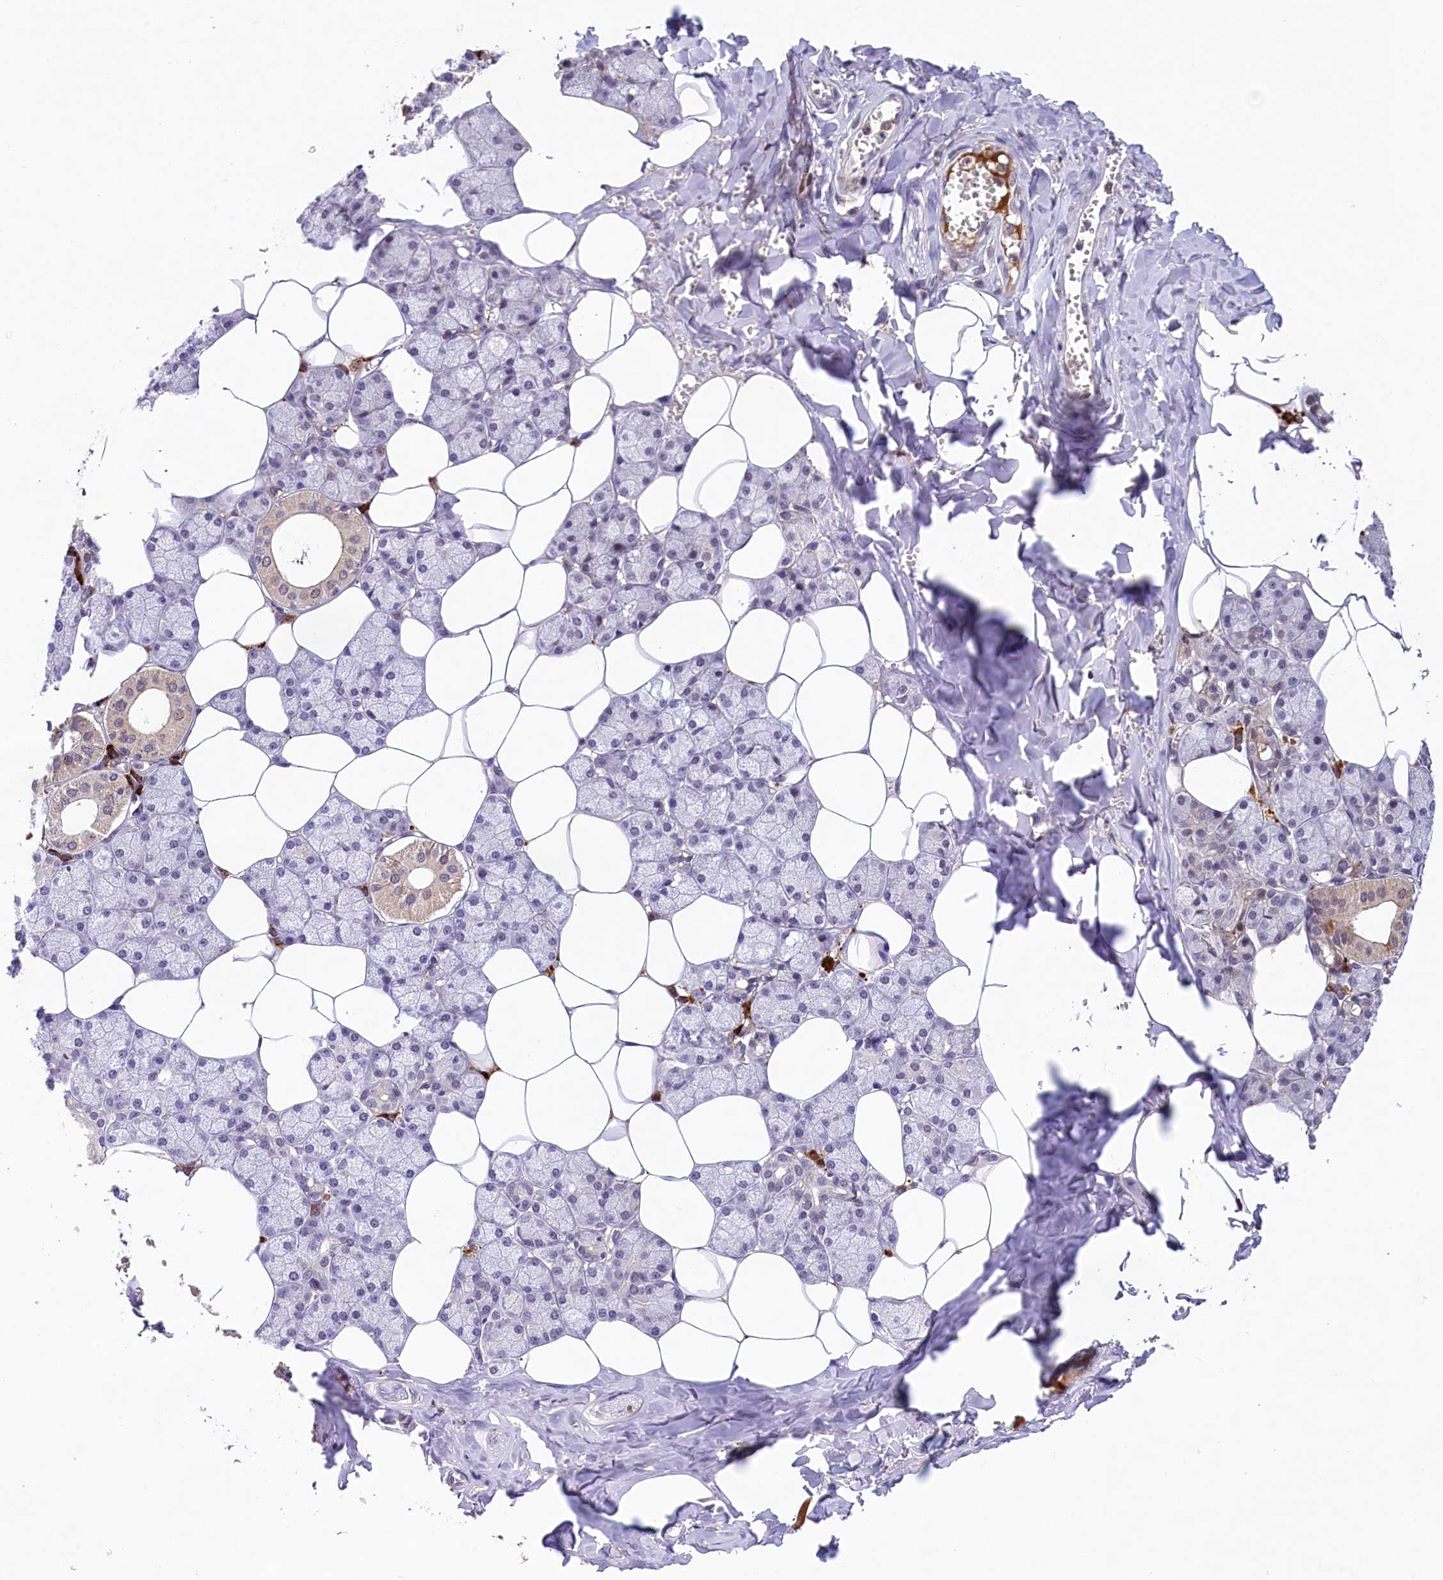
{"staining": {"intensity": "moderate", "quantity": "<25%", "location": "cytoplasmic/membranous"}, "tissue": "salivary gland", "cell_type": "Glandular cells", "image_type": "normal", "snomed": [{"axis": "morphology", "description": "Normal tissue, NOS"}, {"axis": "topography", "description": "Salivary gland"}], "caption": "Immunohistochemical staining of unremarkable human salivary gland shows low levels of moderate cytoplasmic/membranous positivity in approximately <25% of glandular cells.", "gene": "FBXO45", "patient": {"sex": "male", "age": 62}}